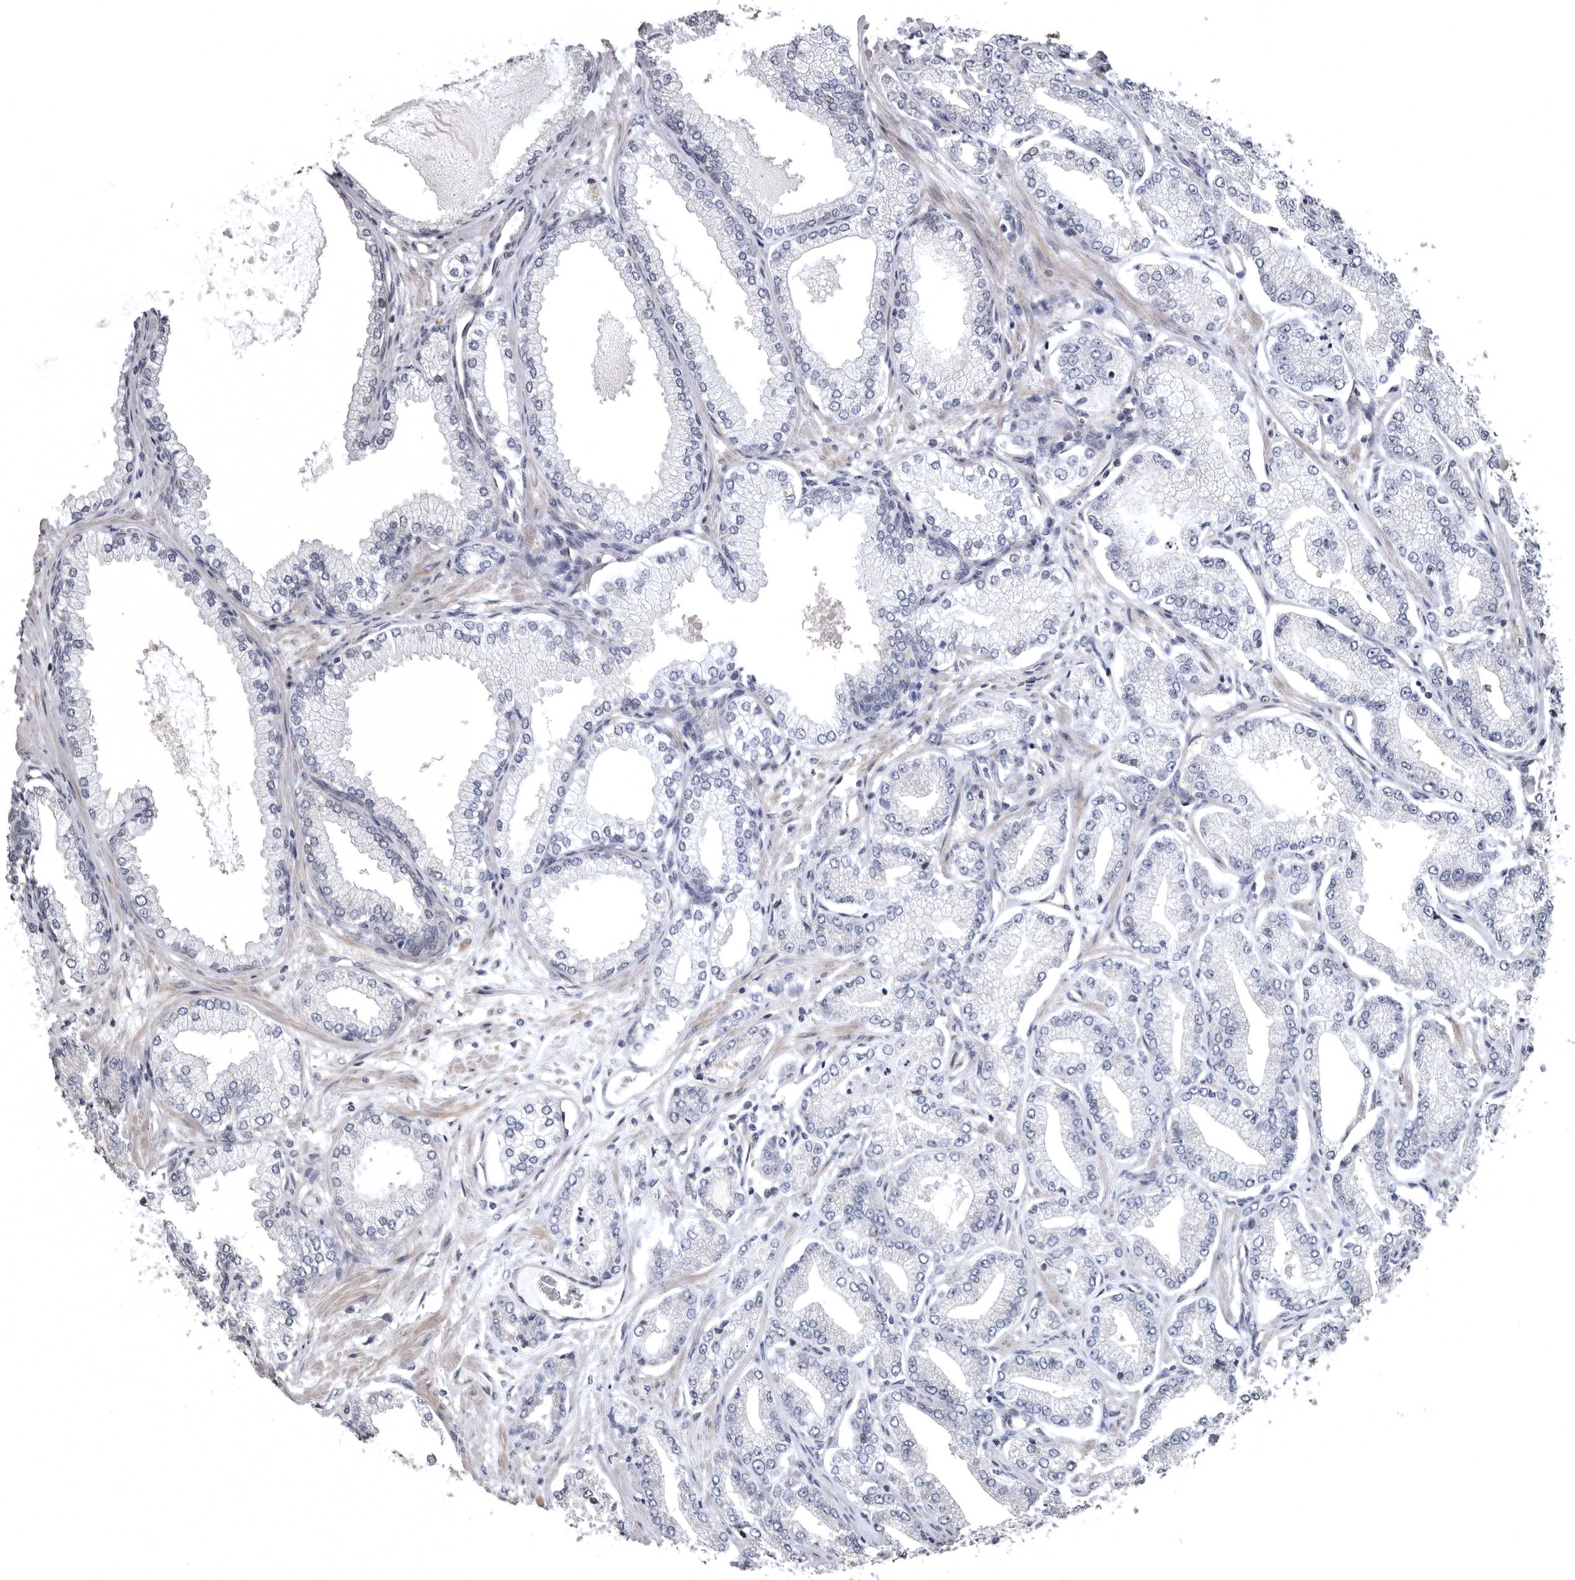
{"staining": {"intensity": "negative", "quantity": "none", "location": "none"}, "tissue": "prostate cancer", "cell_type": "Tumor cells", "image_type": "cancer", "snomed": [{"axis": "morphology", "description": "Adenocarcinoma, Low grade"}, {"axis": "topography", "description": "Prostate"}], "caption": "Histopathology image shows no protein expression in tumor cells of low-grade adenocarcinoma (prostate) tissue.", "gene": "RNF217", "patient": {"sex": "male", "age": 63}}